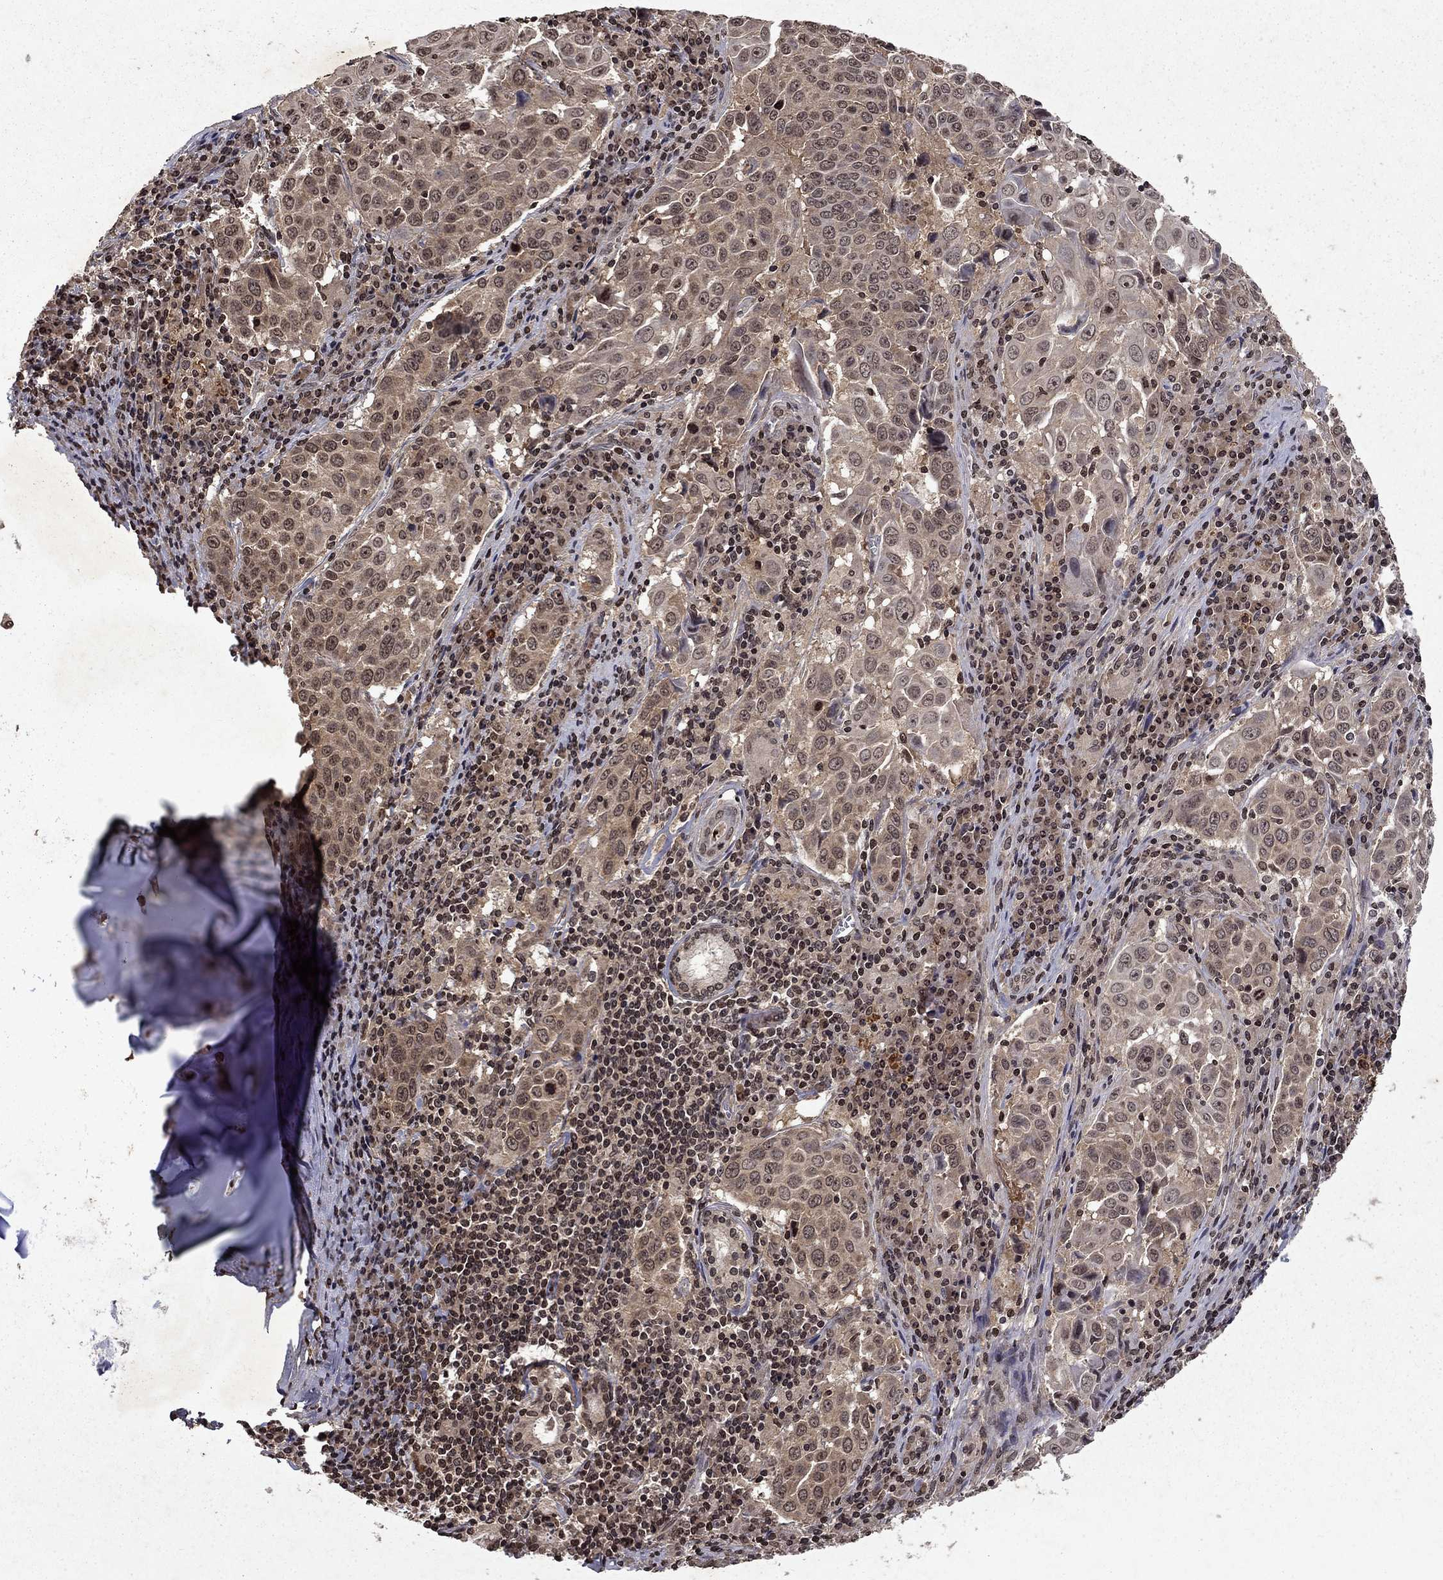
{"staining": {"intensity": "weak", "quantity": "25%-75%", "location": "cytoplasmic/membranous,nuclear"}, "tissue": "lung cancer", "cell_type": "Tumor cells", "image_type": "cancer", "snomed": [{"axis": "morphology", "description": "Squamous cell carcinoma, NOS"}, {"axis": "topography", "description": "Lung"}], "caption": "Weak cytoplasmic/membranous and nuclear staining is appreciated in about 25%-75% of tumor cells in squamous cell carcinoma (lung). The protein is shown in brown color, while the nuclei are stained blue.", "gene": "PIN4", "patient": {"sex": "male", "age": 57}}